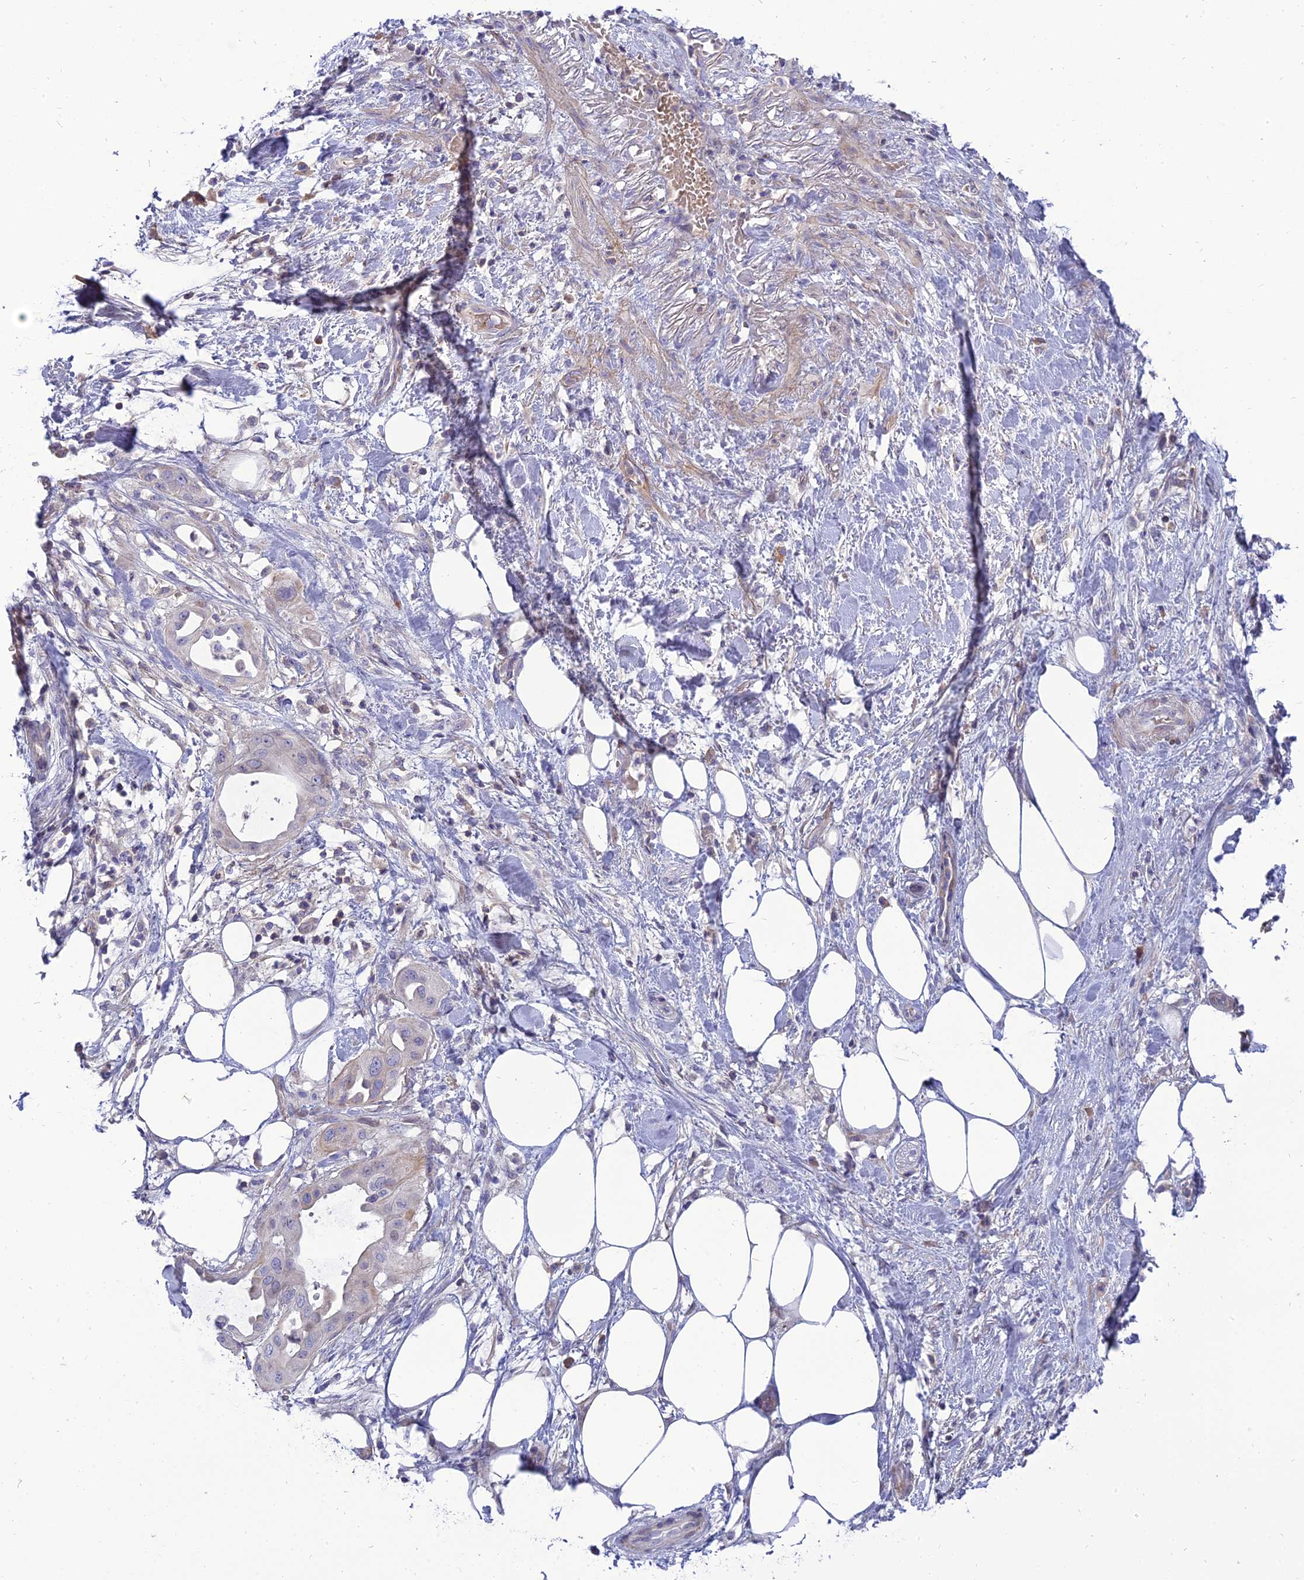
{"staining": {"intensity": "negative", "quantity": "none", "location": "none"}, "tissue": "pancreatic cancer", "cell_type": "Tumor cells", "image_type": "cancer", "snomed": [{"axis": "morphology", "description": "Adenocarcinoma, NOS"}, {"axis": "topography", "description": "Pancreas"}], "caption": "Immunohistochemistry of human pancreatic cancer (adenocarcinoma) displays no staining in tumor cells.", "gene": "MBD3L1", "patient": {"sex": "male", "age": 68}}